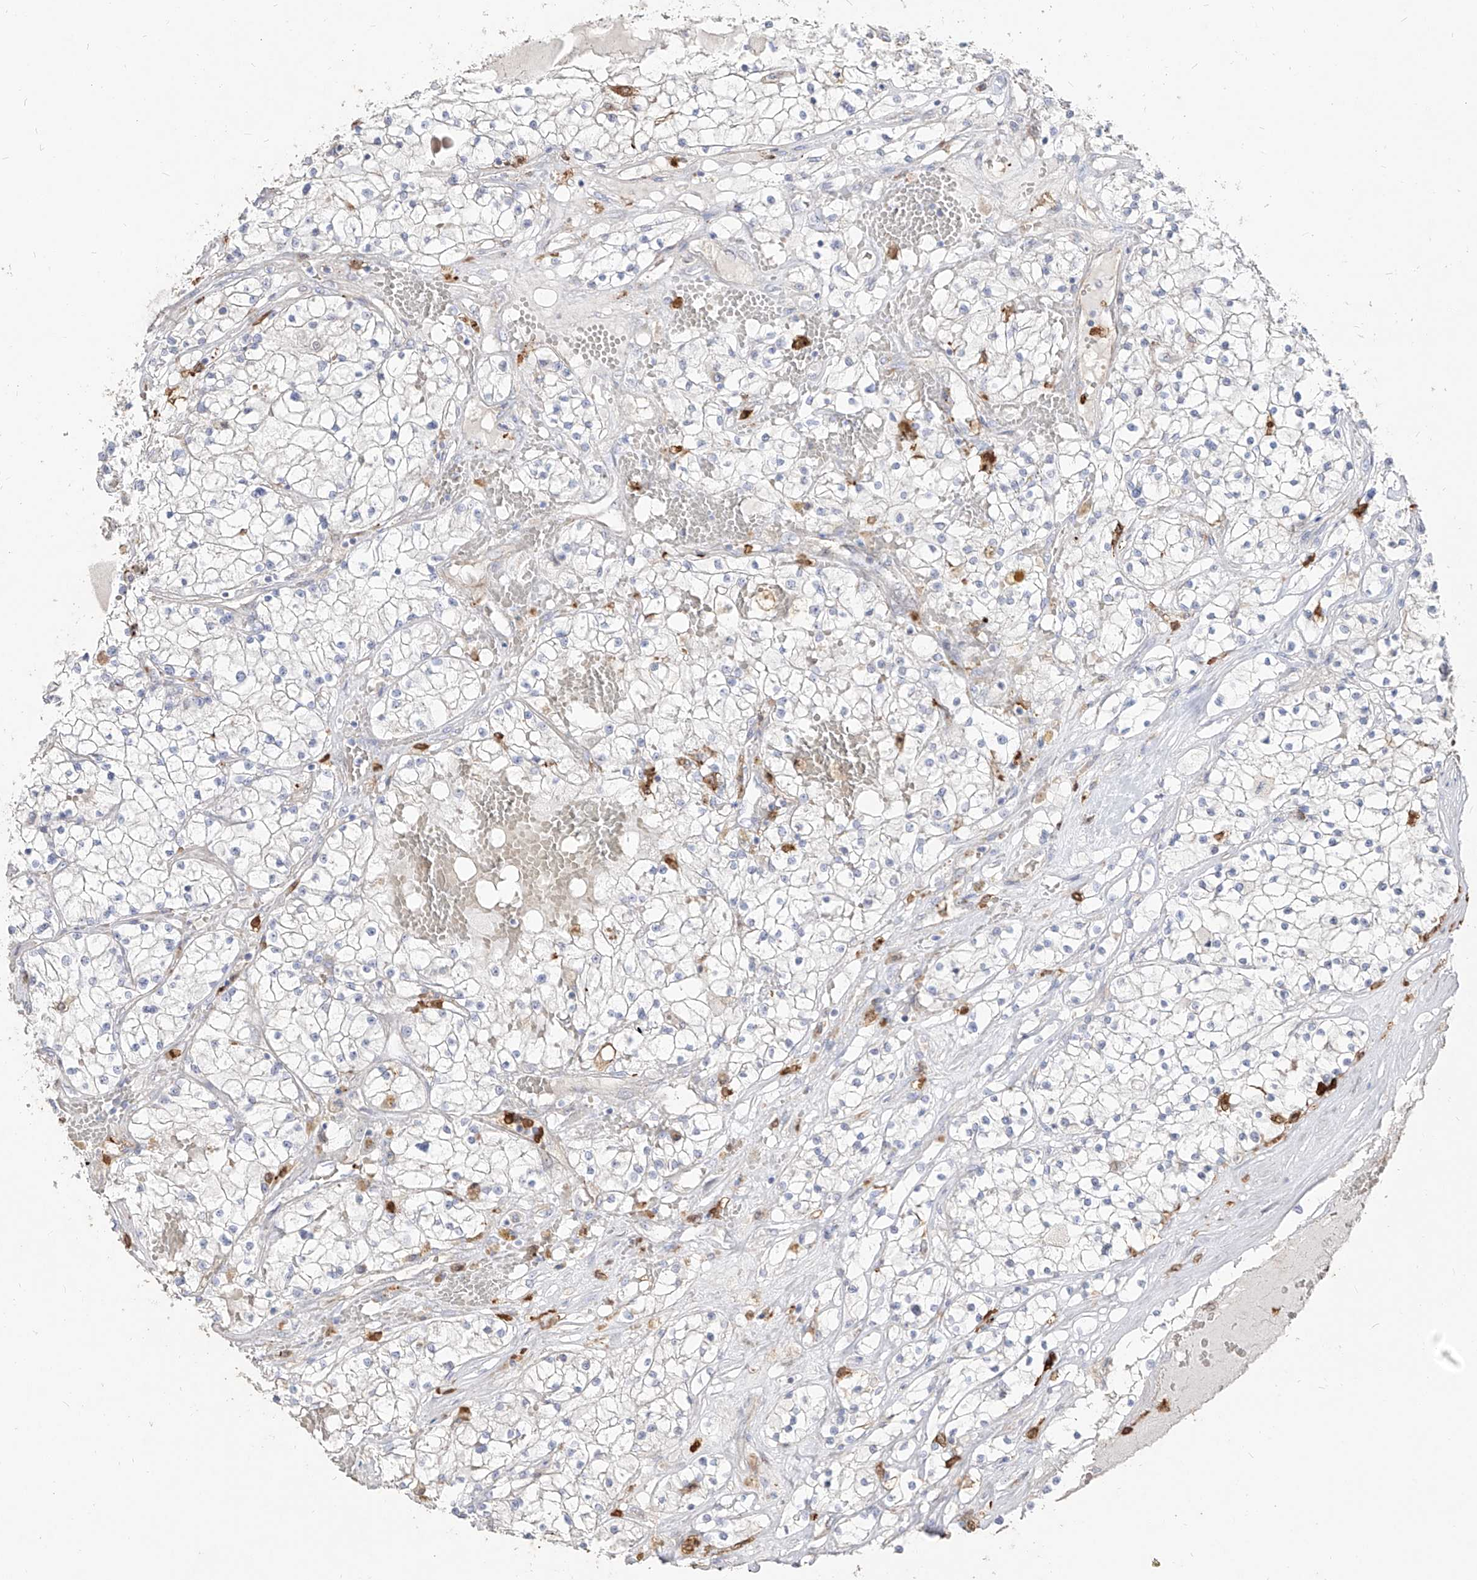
{"staining": {"intensity": "negative", "quantity": "none", "location": "none"}, "tissue": "renal cancer", "cell_type": "Tumor cells", "image_type": "cancer", "snomed": [{"axis": "morphology", "description": "Normal tissue, NOS"}, {"axis": "morphology", "description": "Adenocarcinoma, NOS"}, {"axis": "topography", "description": "Kidney"}], "caption": "Tumor cells show no significant protein staining in adenocarcinoma (renal).", "gene": "ZNF227", "patient": {"sex": "male", "age": 68}}